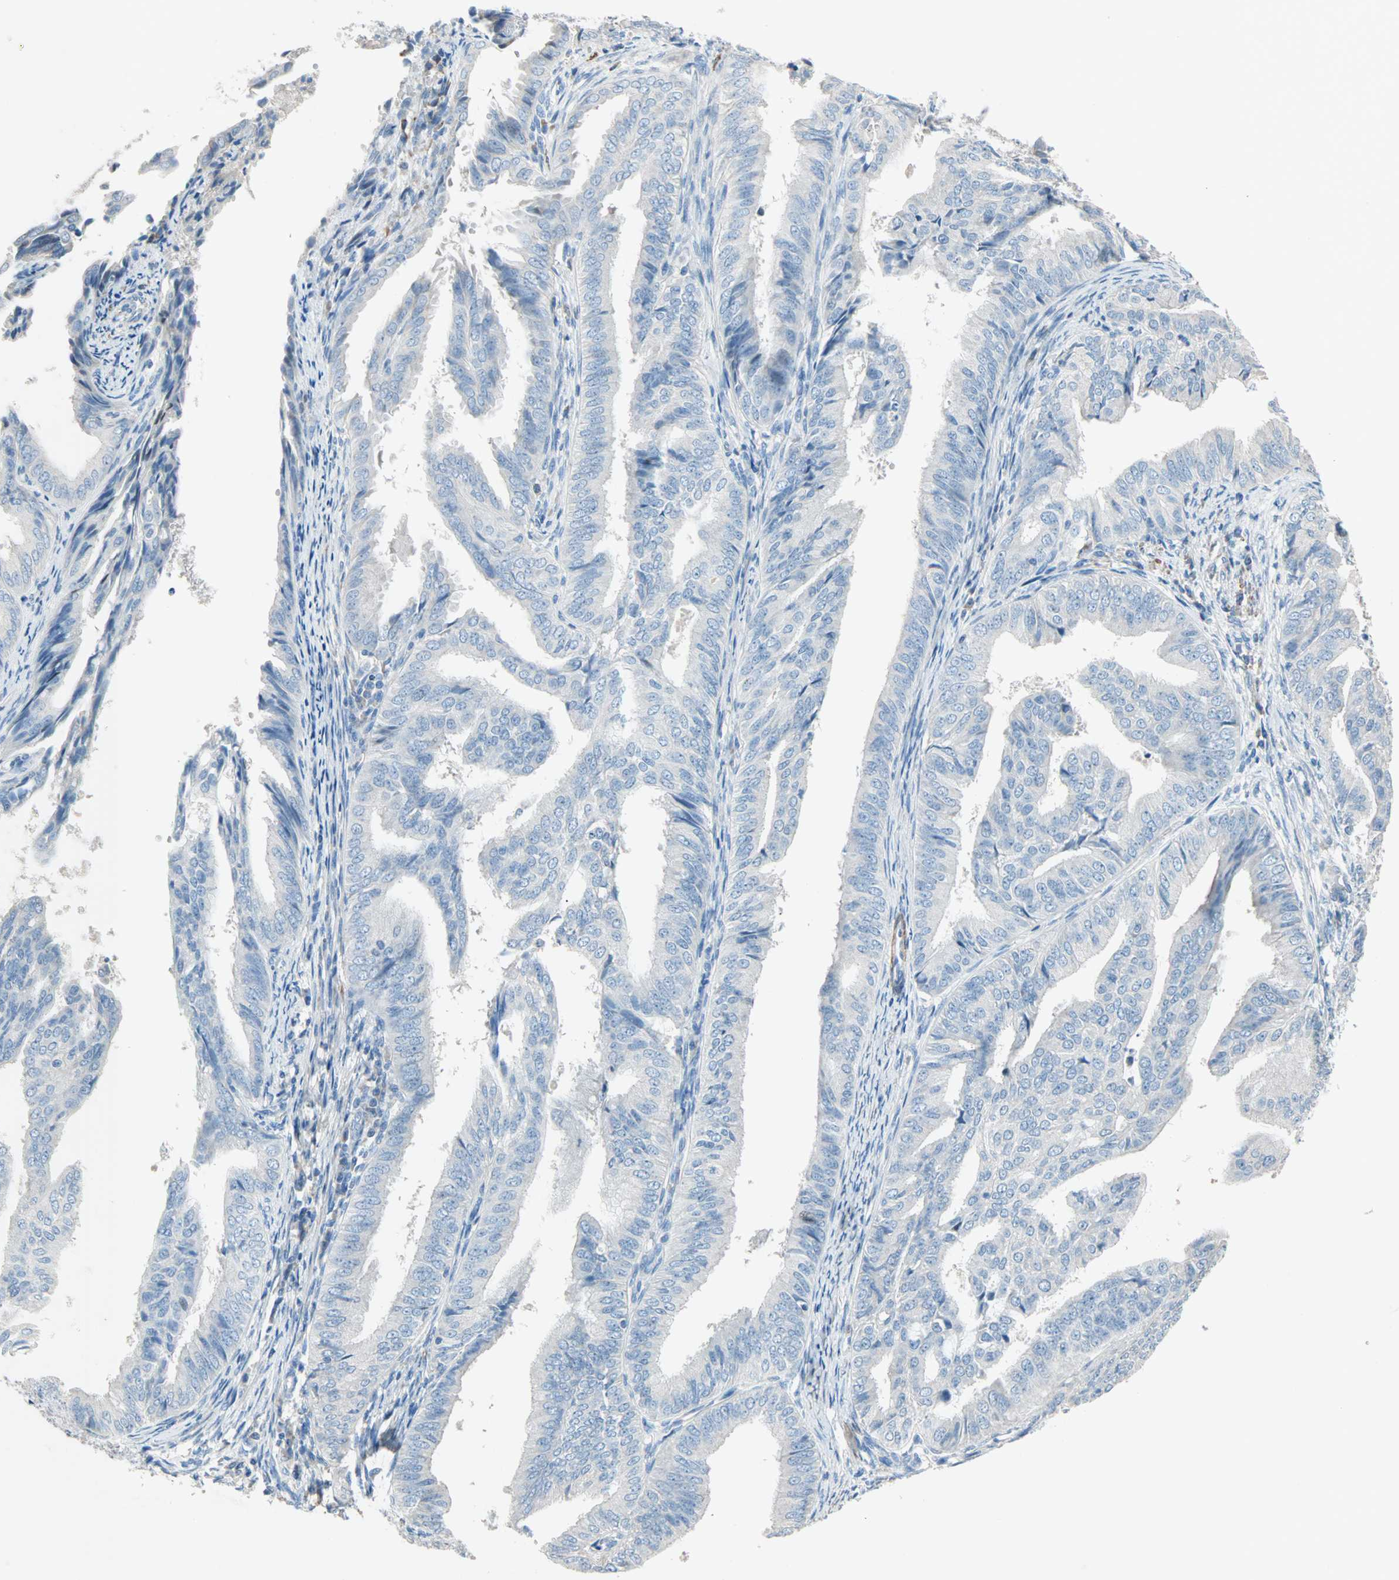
{"staining": {"intensity": "negative", "quantity": "none", "location": "none"}, "tissue": "endometrial cancer", "cell_type": "Tumor cells", "image_type": "cancer", "snomed": [{"axis": "morphology", "description": "Adenocarcinoma, NOS"}, {"axis": "topography", "description": "Endometrium"}], "caption": "Protein analysis of endometrial cancer (adenocarcinoma) exhibits no significant staining in tumor cells.", "gene": "ACVRL1", "patient": {"sex": "female", "age": 58}}